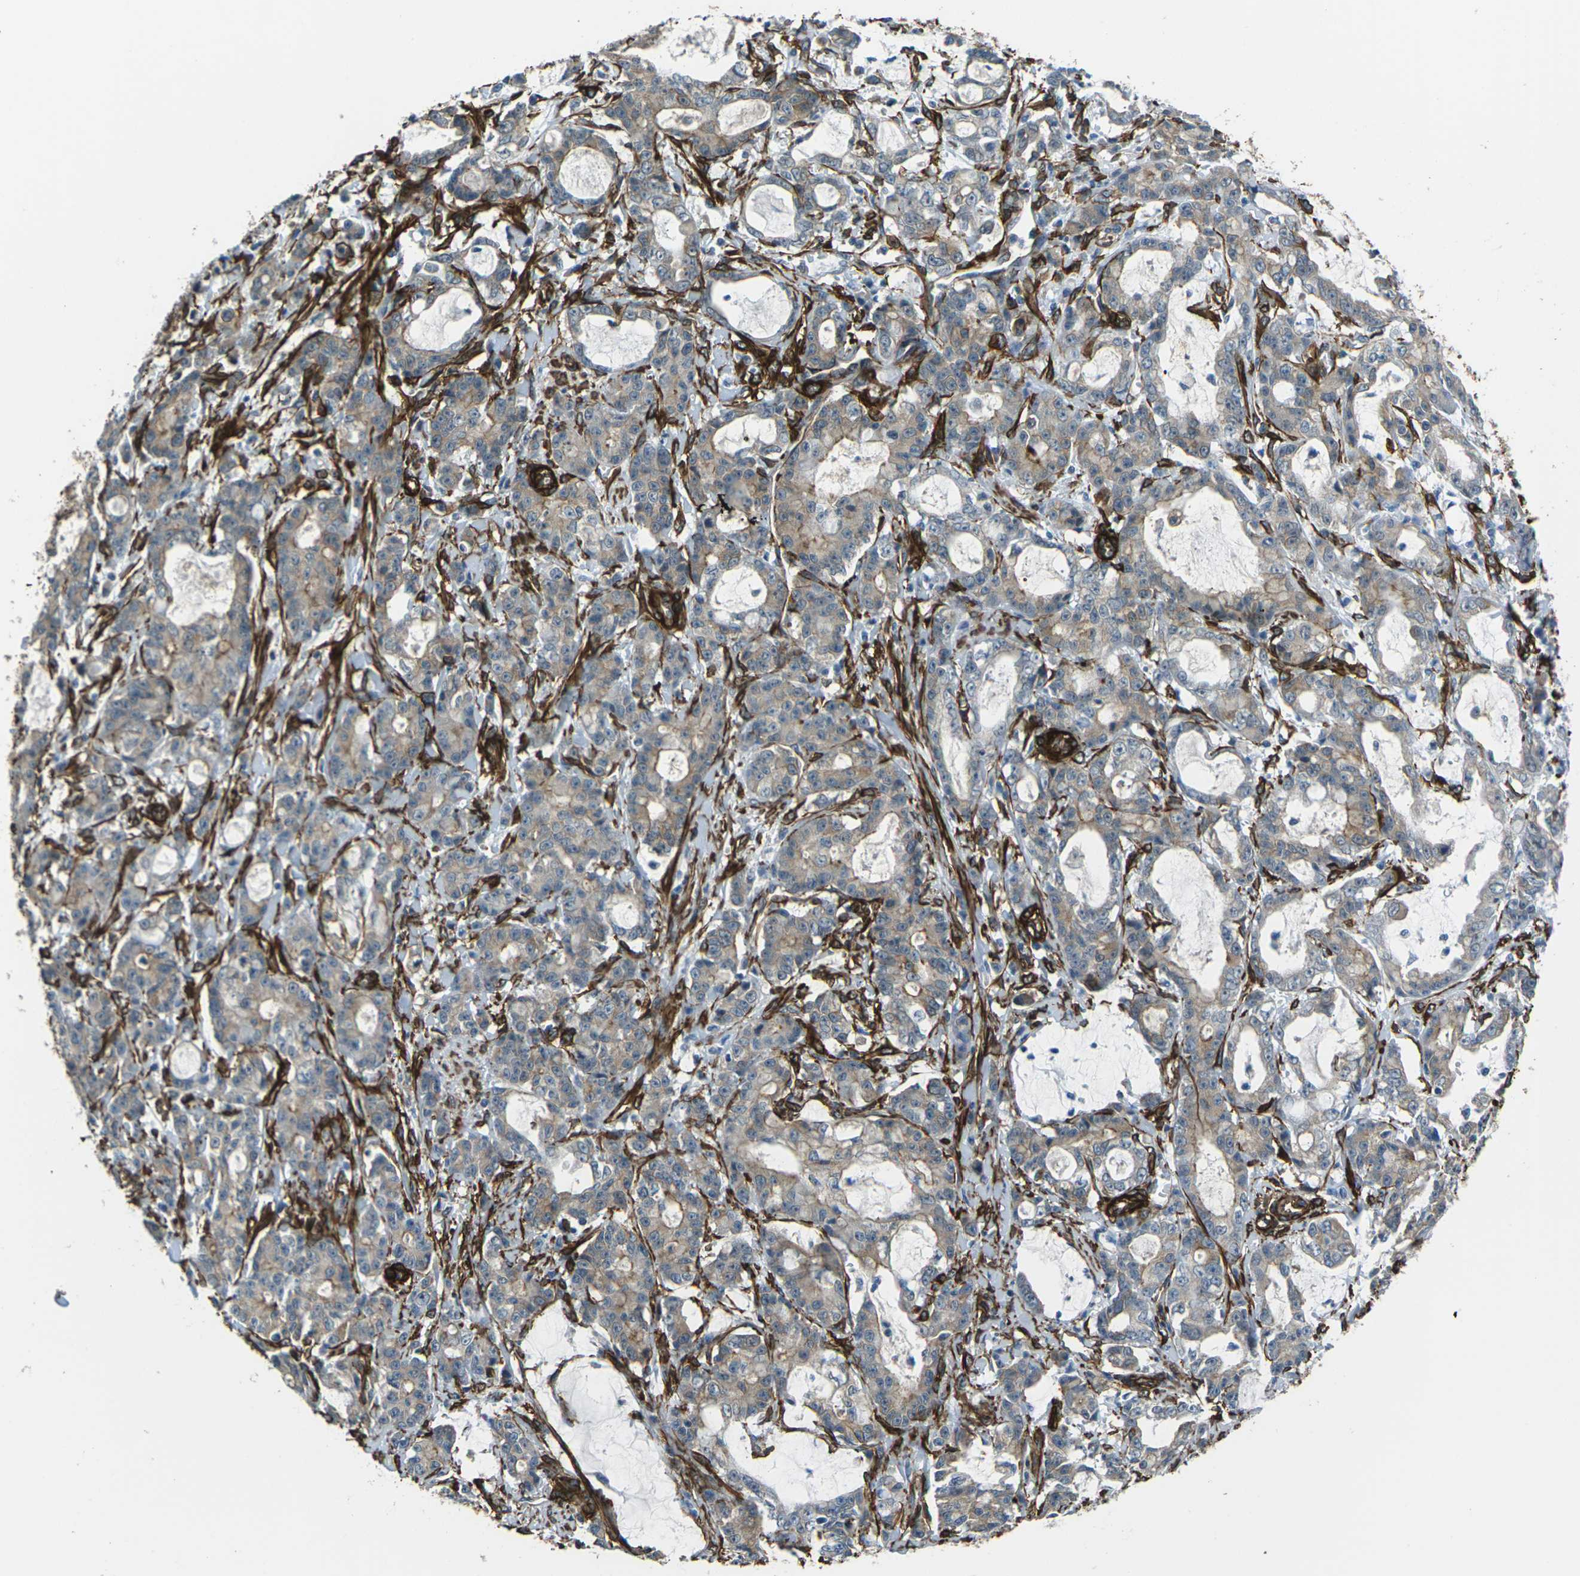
{"staining": {"intensity": "weak", "quantity": "<25%", "location": "cytoplasmic/membranous"}, "tissue": "pancreatic cancer", "cell_type": "Tumor cells", "image_type": "cancer", "snomed": [{"axis": "morphology", "description": "Adenocarcinoma, NOS"}, {"axis": "topography", "description": "Pancreas"}], "caption": "IHC image of neoplastic tissue: pancreatic cancer (adenocarcinoma) stained with DAB (3,3'-diaminobenzidine) exhibits no significant protein staining in tumor cells.", "gene": "GRAMD1C", "patient": {"sex": "female", "age": 73}}